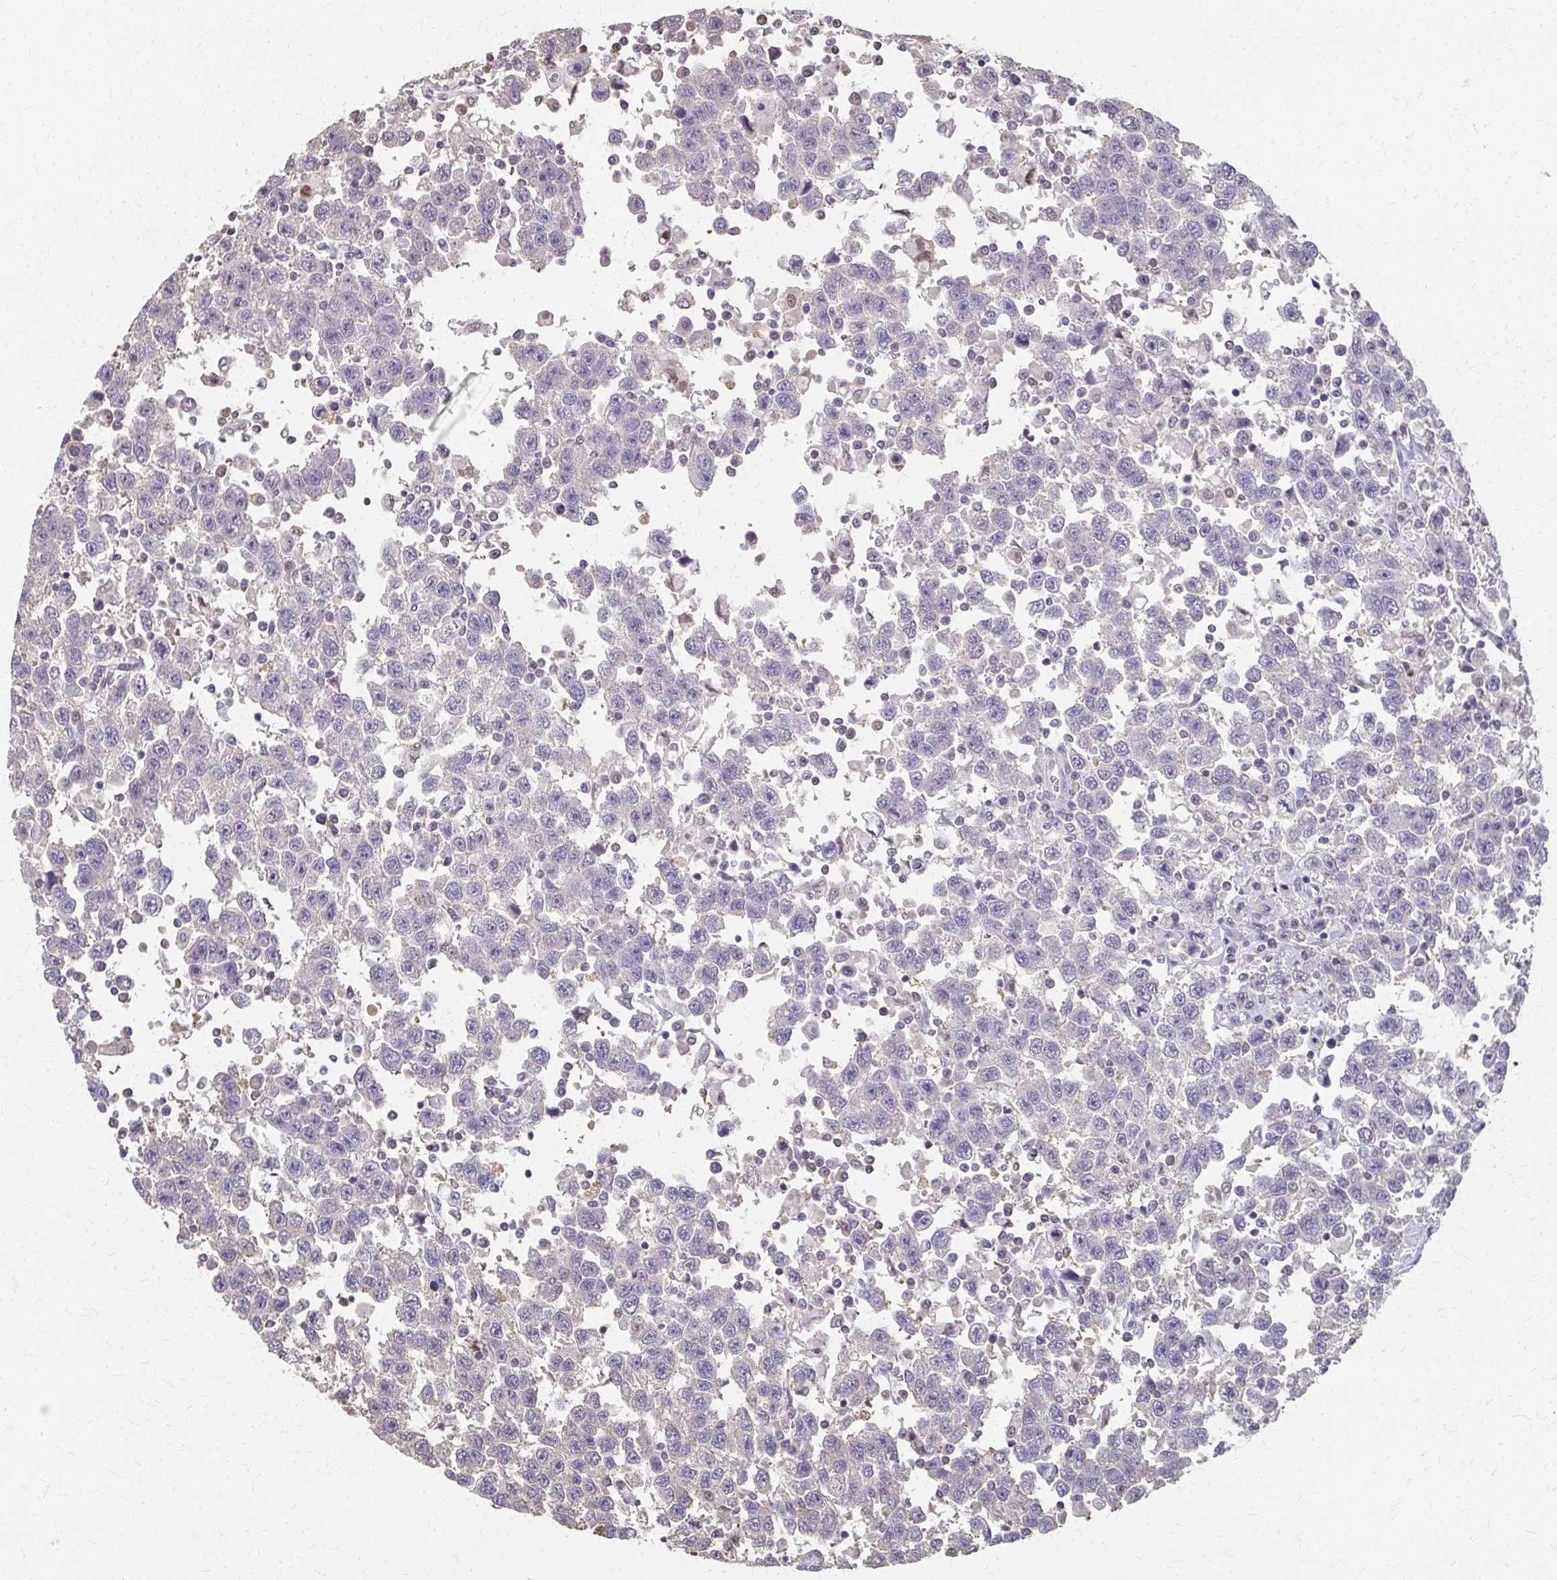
{"staining": {"intensity": "negative", "quantity": "none", "location": "none"}, "tissue": "testis cancer", "cell_type": "Tumor cells", "image_type": "cancer", "snomed": [{"axis": "morphology", "description": "Seminoma, NOS"}, {"axis": "topography", "description": "Testis"}], "caption": "Tumor cells are negative for brown protein staining in testis seminoma. The staining is performed using DAB (3,3'-diaminobenzidine) brown chromogen with nuclei counter-stained in using hematoxylin.", "gene": "RABGAP1L", "patient": {"sex": "male", "age": 41}}